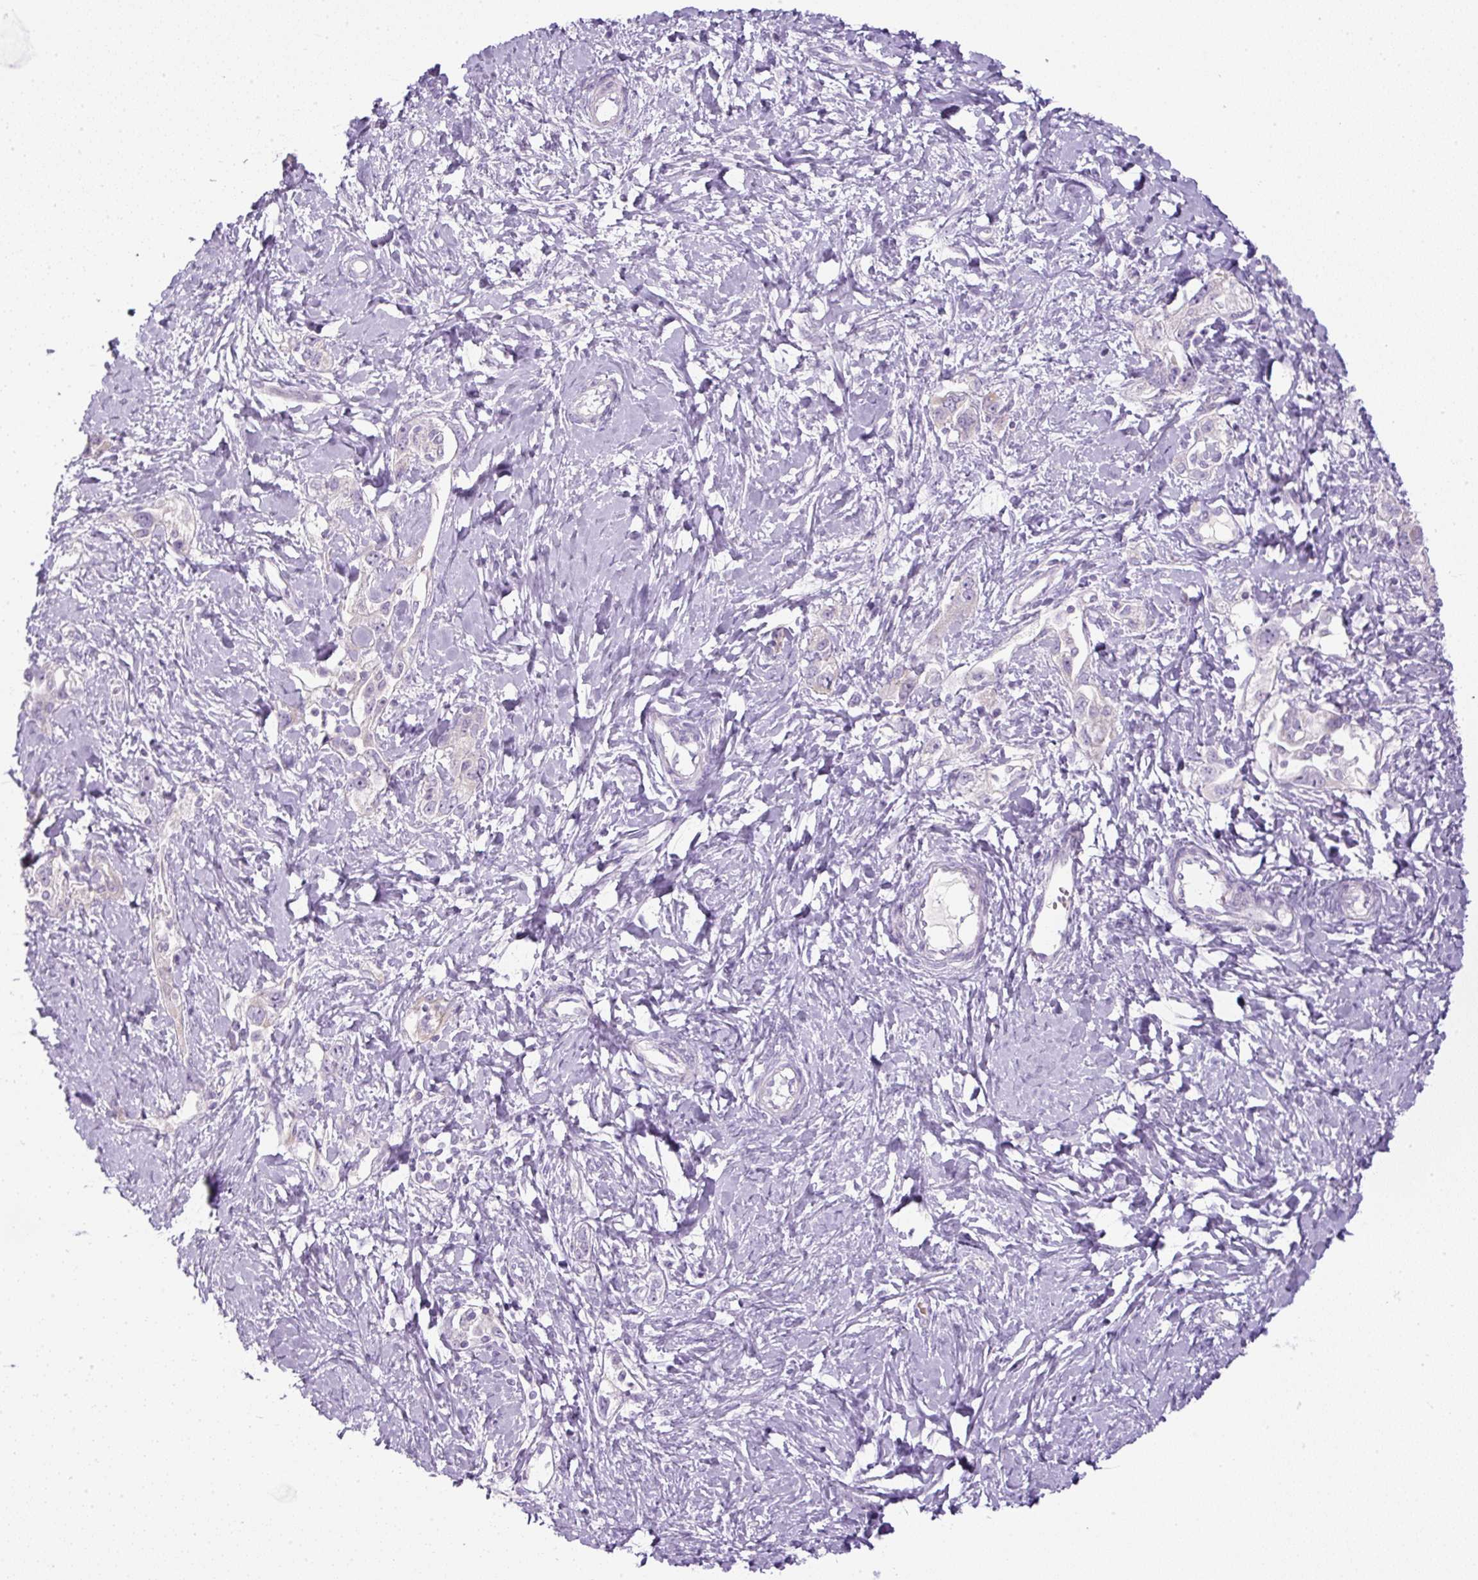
{"staining": {"intensity": "negative", "quantity": "none", "location": "none"}, "tissue": "ovarian cancer", "cell_type": "Tumor cells", "image_type": "cancer", "snomed": [{"axis": "morphology", "description": "Carcinoma, NOS"}, {"axis": "morphology", "description": "Cystadenocarcinoma, serous, NOS"}, {"axis": "topography", "description": "Ovary"}], "caption": "The histopathology image displays no staining of tumor cells in ovarian cancer.", "gene": "FGFBP3", "patient": {"sex": "female", "age": 69}}